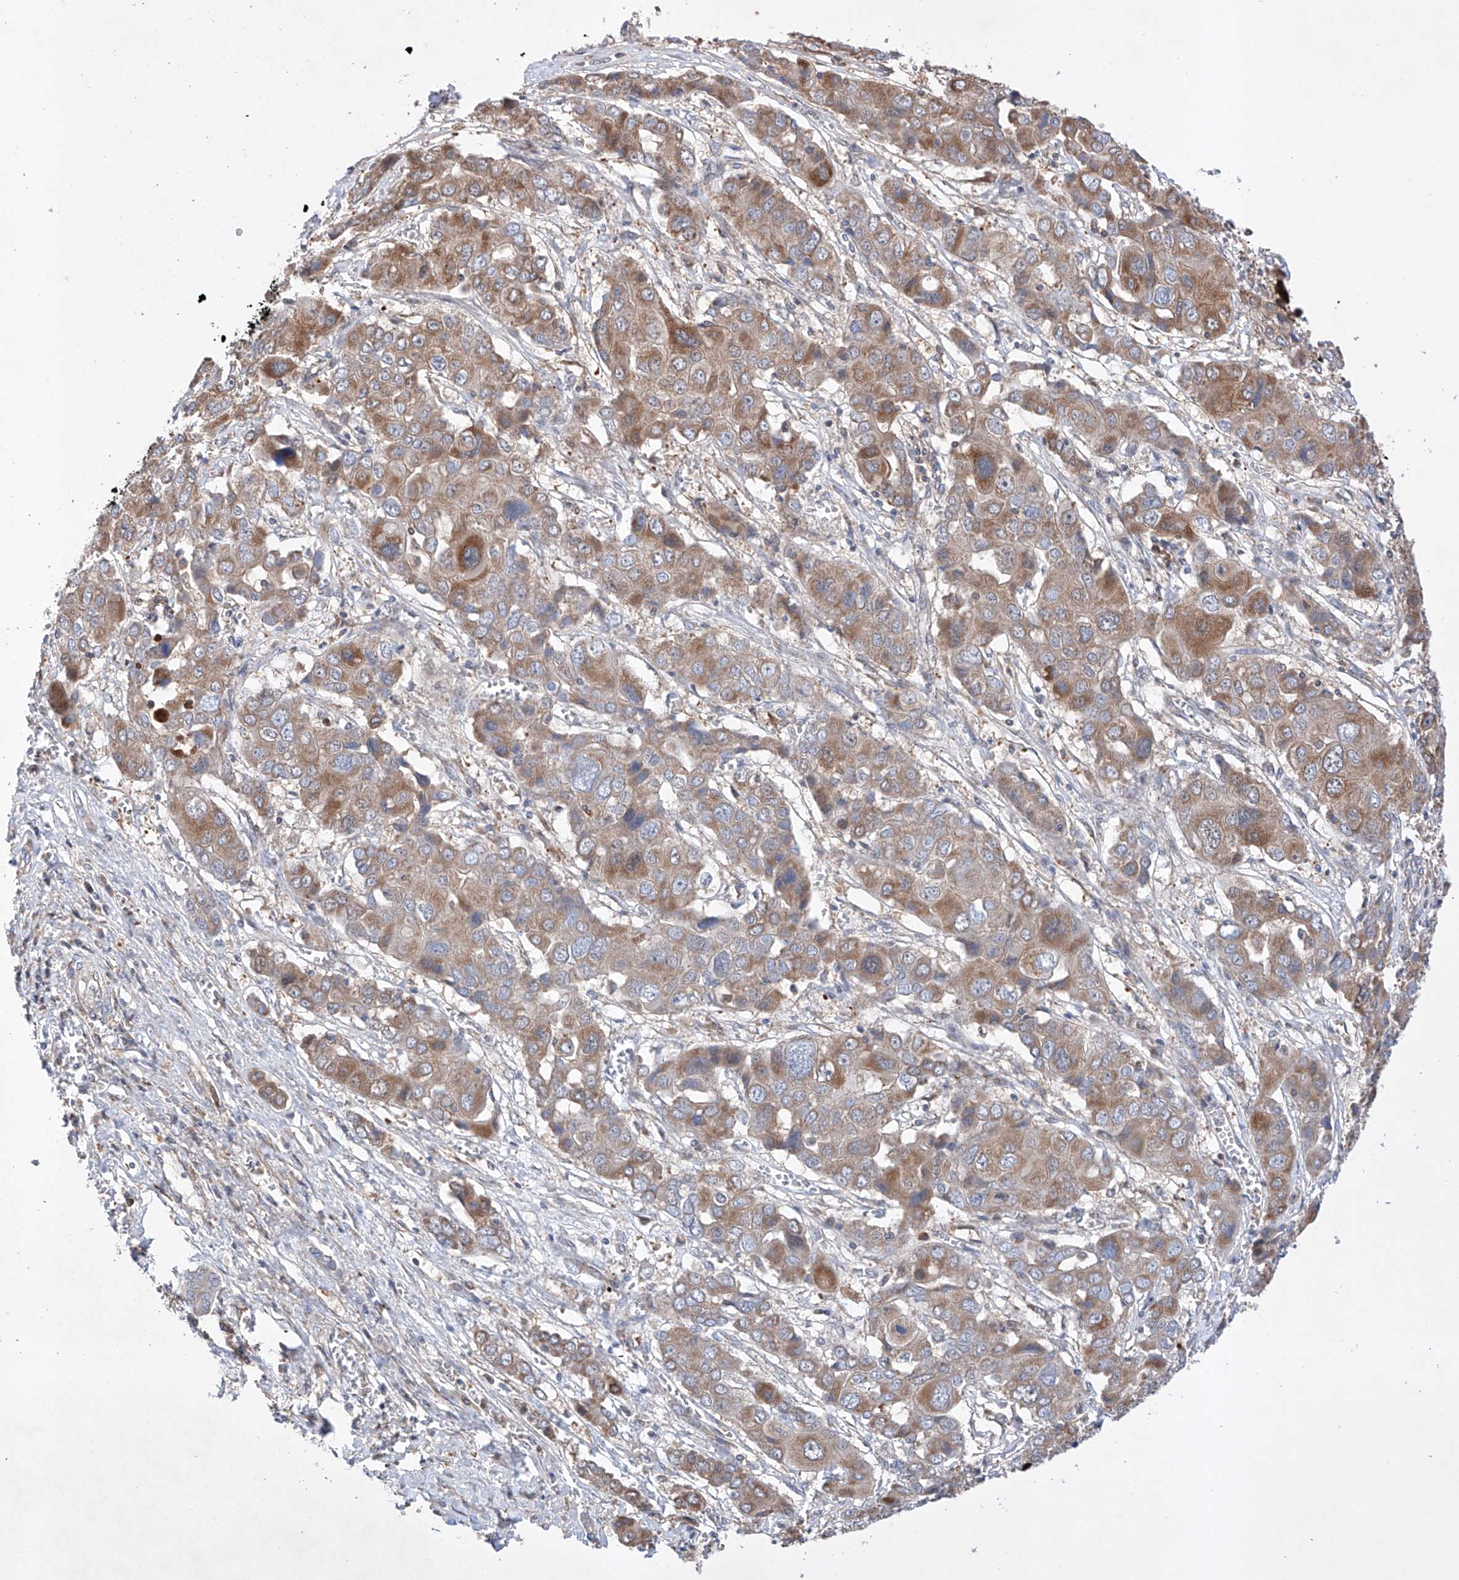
{"staining": {"intensity": "moderate", "quantity": ">75%", "location": "cytoplasmic/membranous"}, "tissue": "liver cancer", "cell_type": "Tumor cells", "image_type": "cancer", "snomed": [{"axis": "morphology", "description": "Cholangiocarcinoma"}, {"axis": "topography", "description": "Liver"}], "caption": "The micrograph demonstrates a brown stain indicating the presence of a protein in the cytoplasmic/membranous of tumor cells in liver cholangiocarcinoma. The protein is stained brown, and the nuclei are stained in blue (DAB IHC with brightfield microscopy, high magnification).", "gene": "TIMM23", "patient": {"sex": "male", "age": 67}}